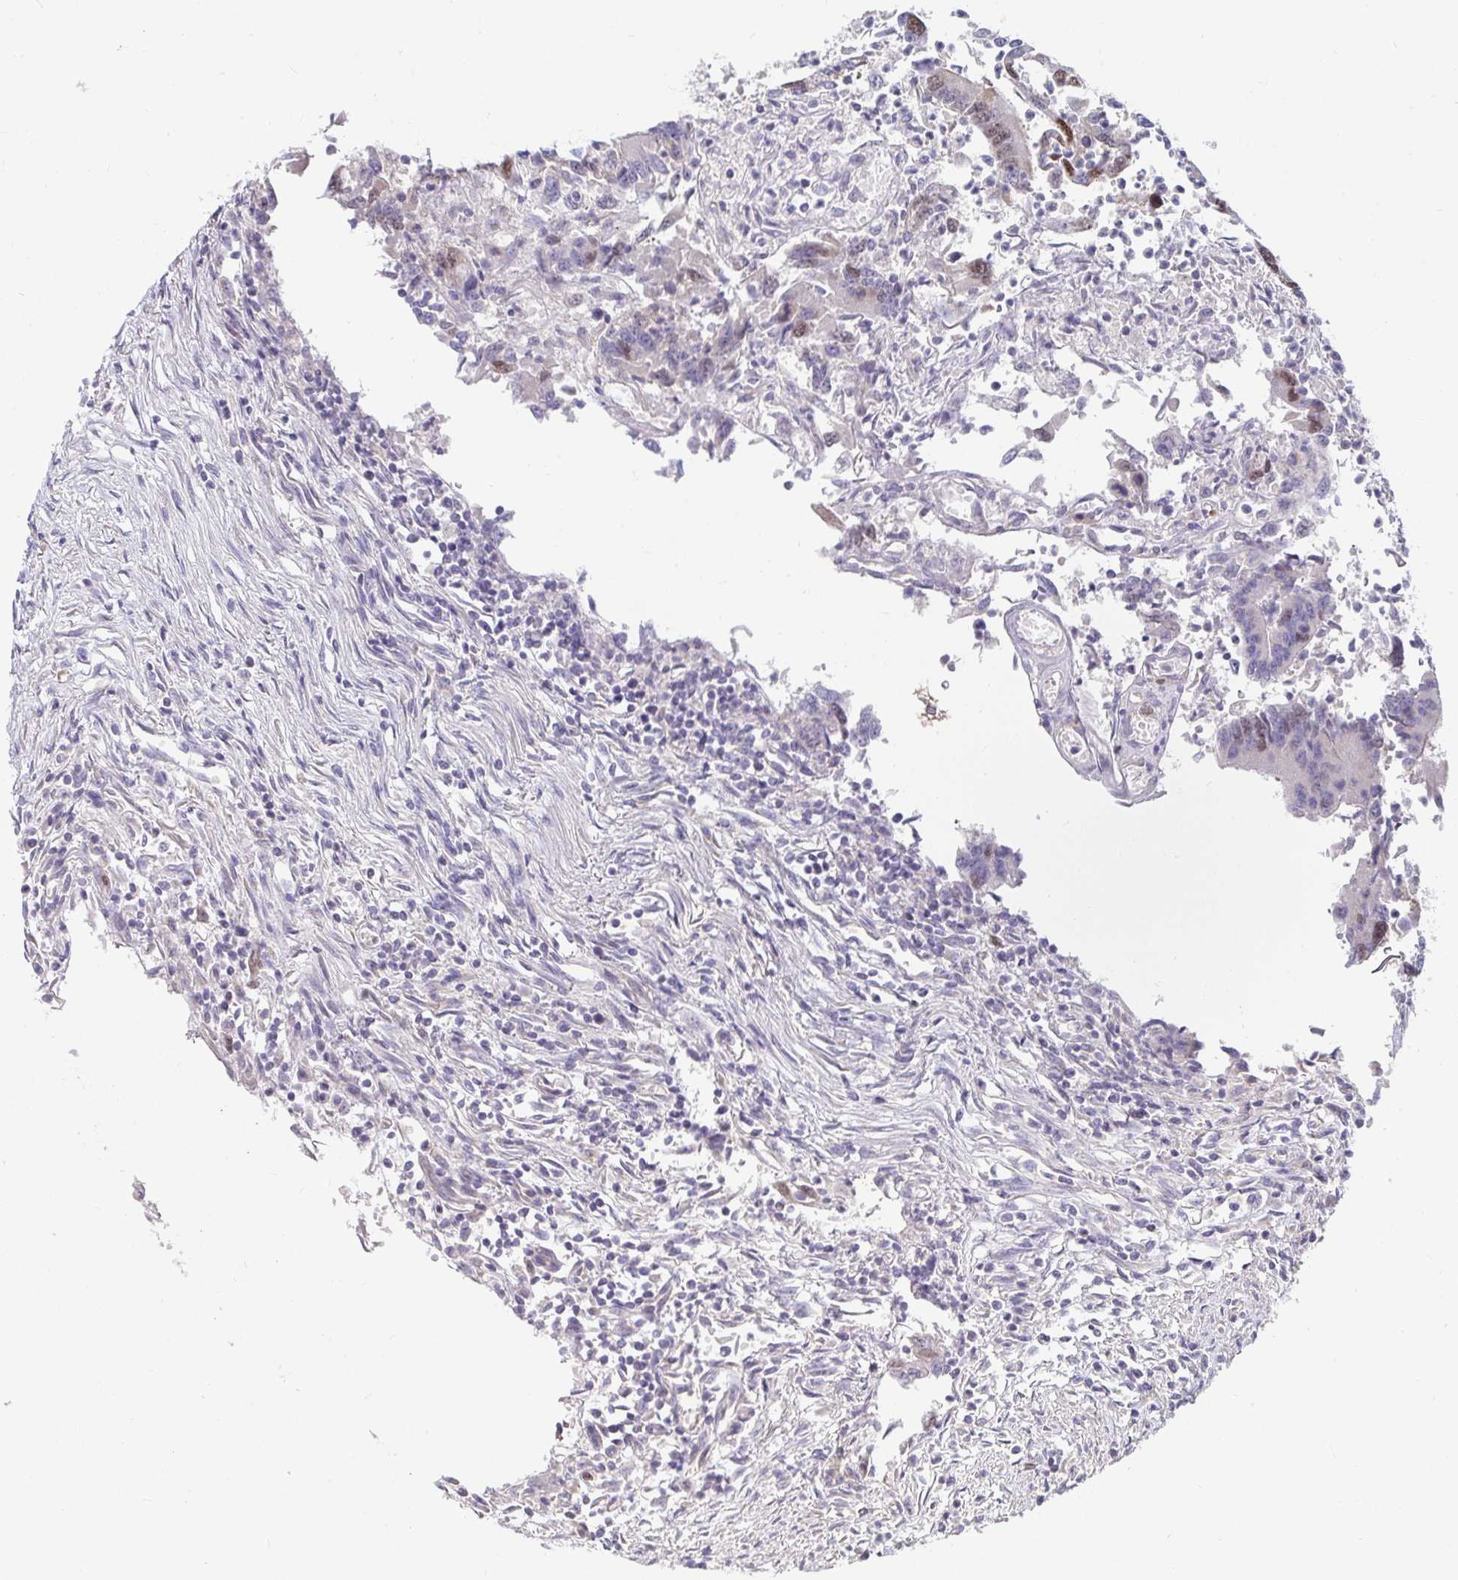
{"staining": {"intensity": "weak", "quantity": "<25%", "location": "nuclear"}, "tissue": "colorectal cancer", "cell_type": "Tumor cells", "image_type": "cancer", "snomed": [{"axis": "morphology", "description": "Adenocarcinoma, NOS"}, {"axis": "topography", "description": "Colon"}], "caption": "A micrograph of human colorectal adenocarcinoma is negative for staining in tumor cells.", "gene": "ANLN", "patient": {"sex": "female", "age": 67}}